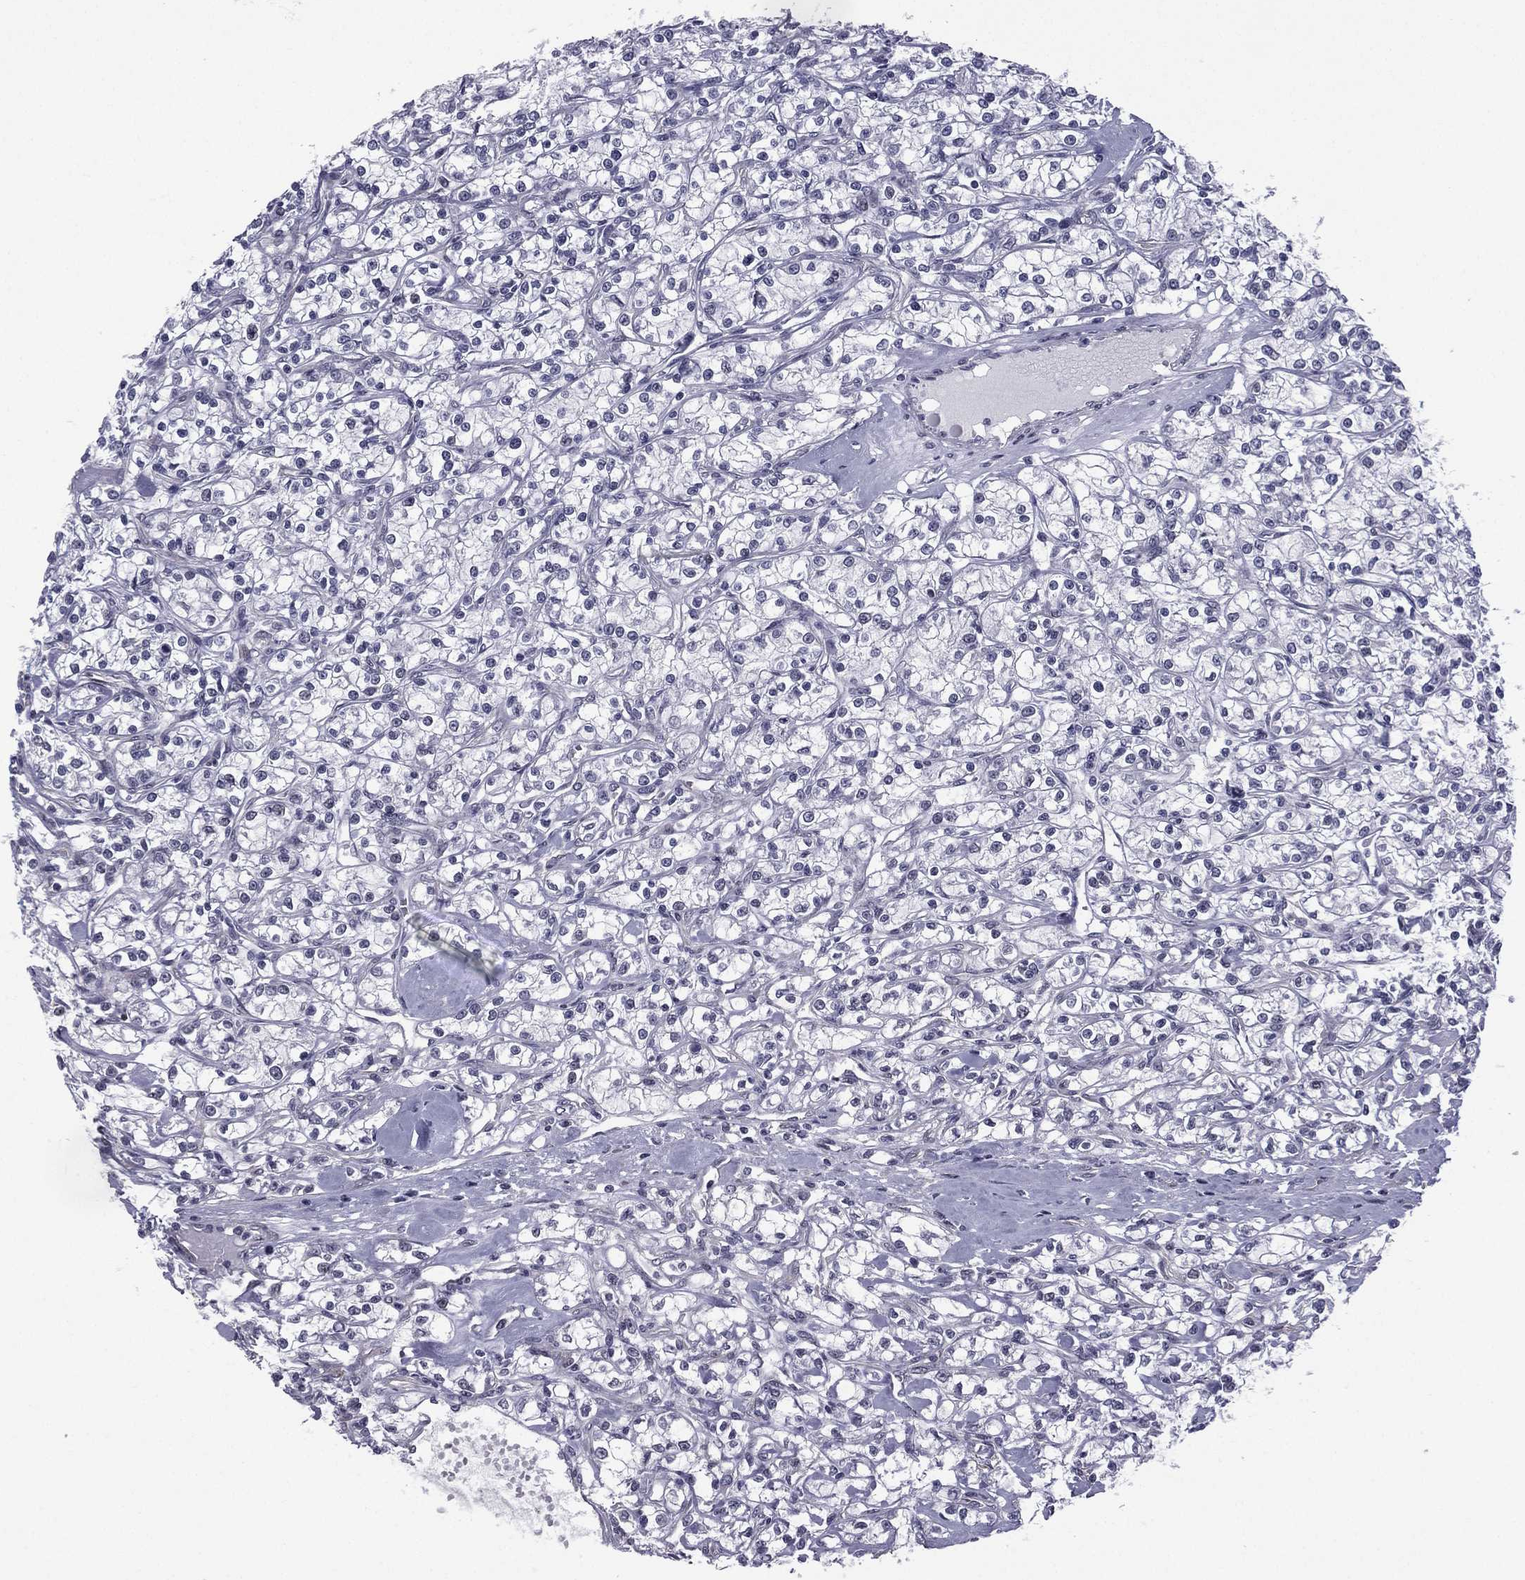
{"staining": {"intensity": "negative", "quantity": "none", "location": "none"}, "tissue": "renal cancer", "cell_type": "Tumor cells", "image_type": "cancer", "snomed": [{"axis": "morphology", "description": "Adenocarcinoma, NOS"}, {"axis": "topography", "description": "Kidney"}], "caption": "A photomicrograph of human renal cancer (adenocarcinoma) is negative for staining in tumor cells. (DAB (3,3'-diaminobenzidine) immunohistochemistry visualized using brightfield microscopy, high magnification).", "gene": "ACTRT2", "patient": {"sex": "female", "age": 59}}